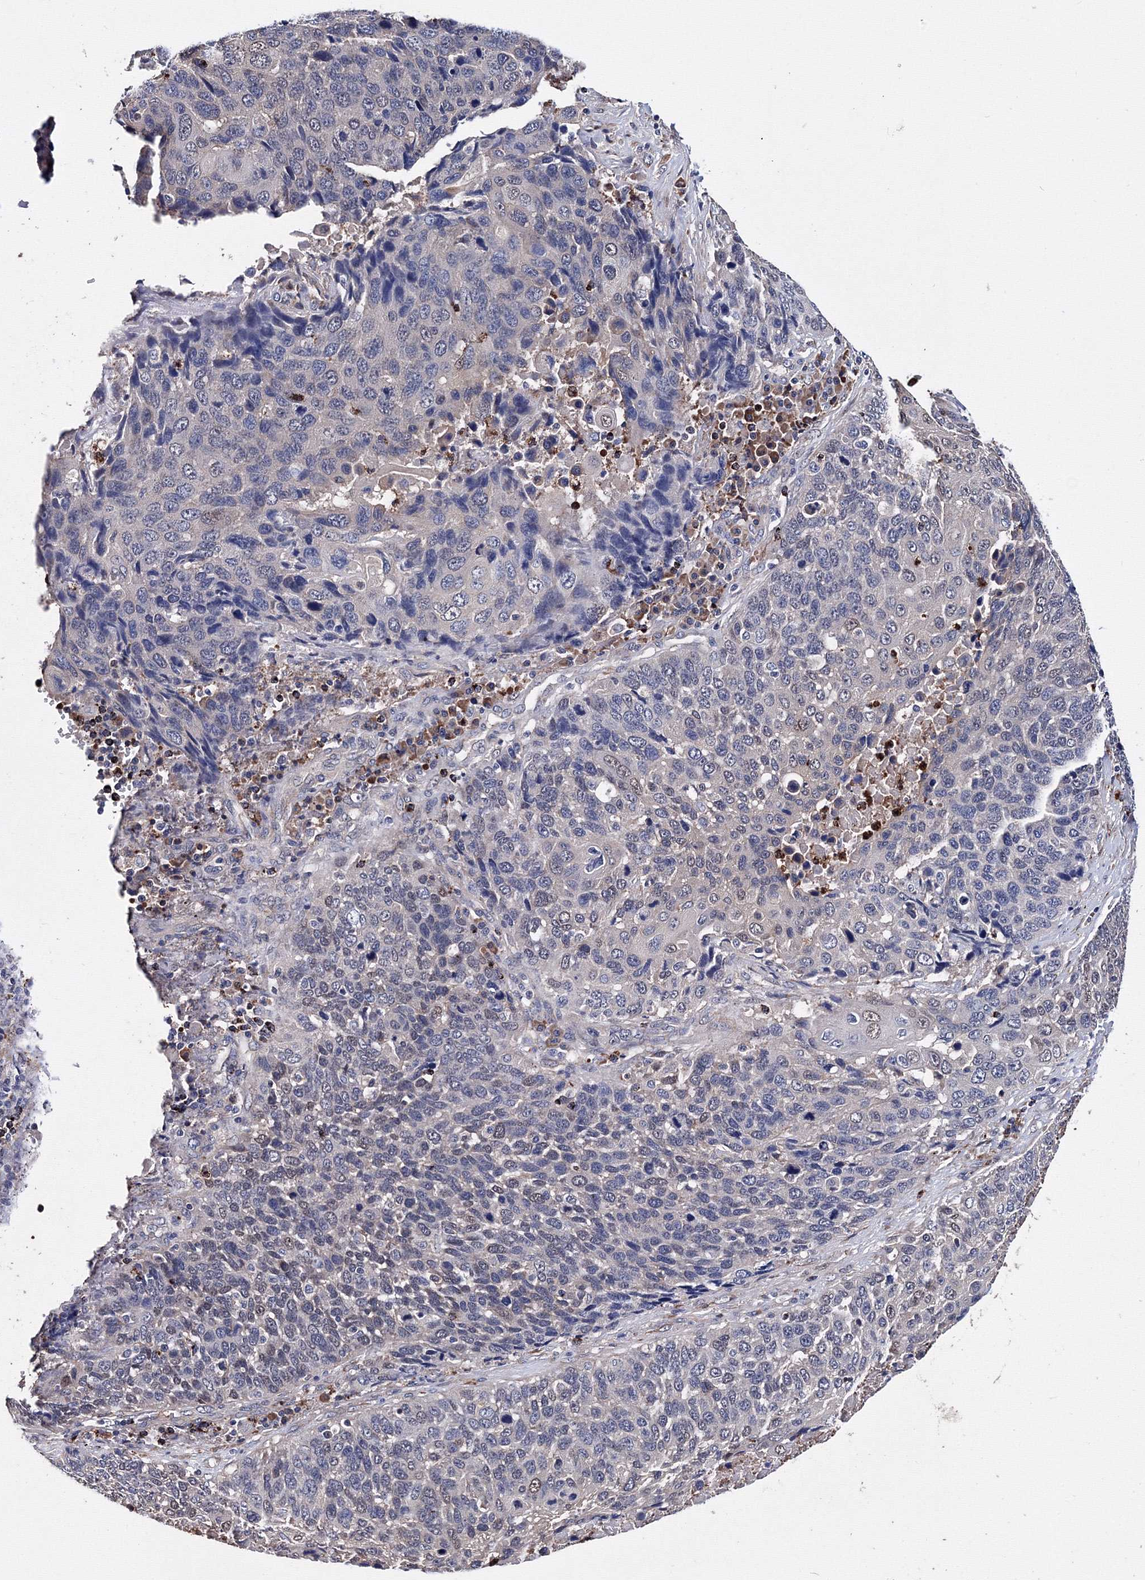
{"staining": {"intensity": "negative", "quantity": "none", "location": "none"}, "tissue": "lung cancer", "cell_type": "Tumor cells", "image_type": "cancer", "snomed": [{"axis": "morphology", "description": "Squamous cell carcinoma, NOS"}, {"axis": "topography", "description": "Lung"}], "caption": "DAB immunohistochemical staining of lung squamous cell carcinoma reveals no significant expression in tumor cells.", "gene": "PHYKPL", "patient": {"sex": "male", "age": 66}}